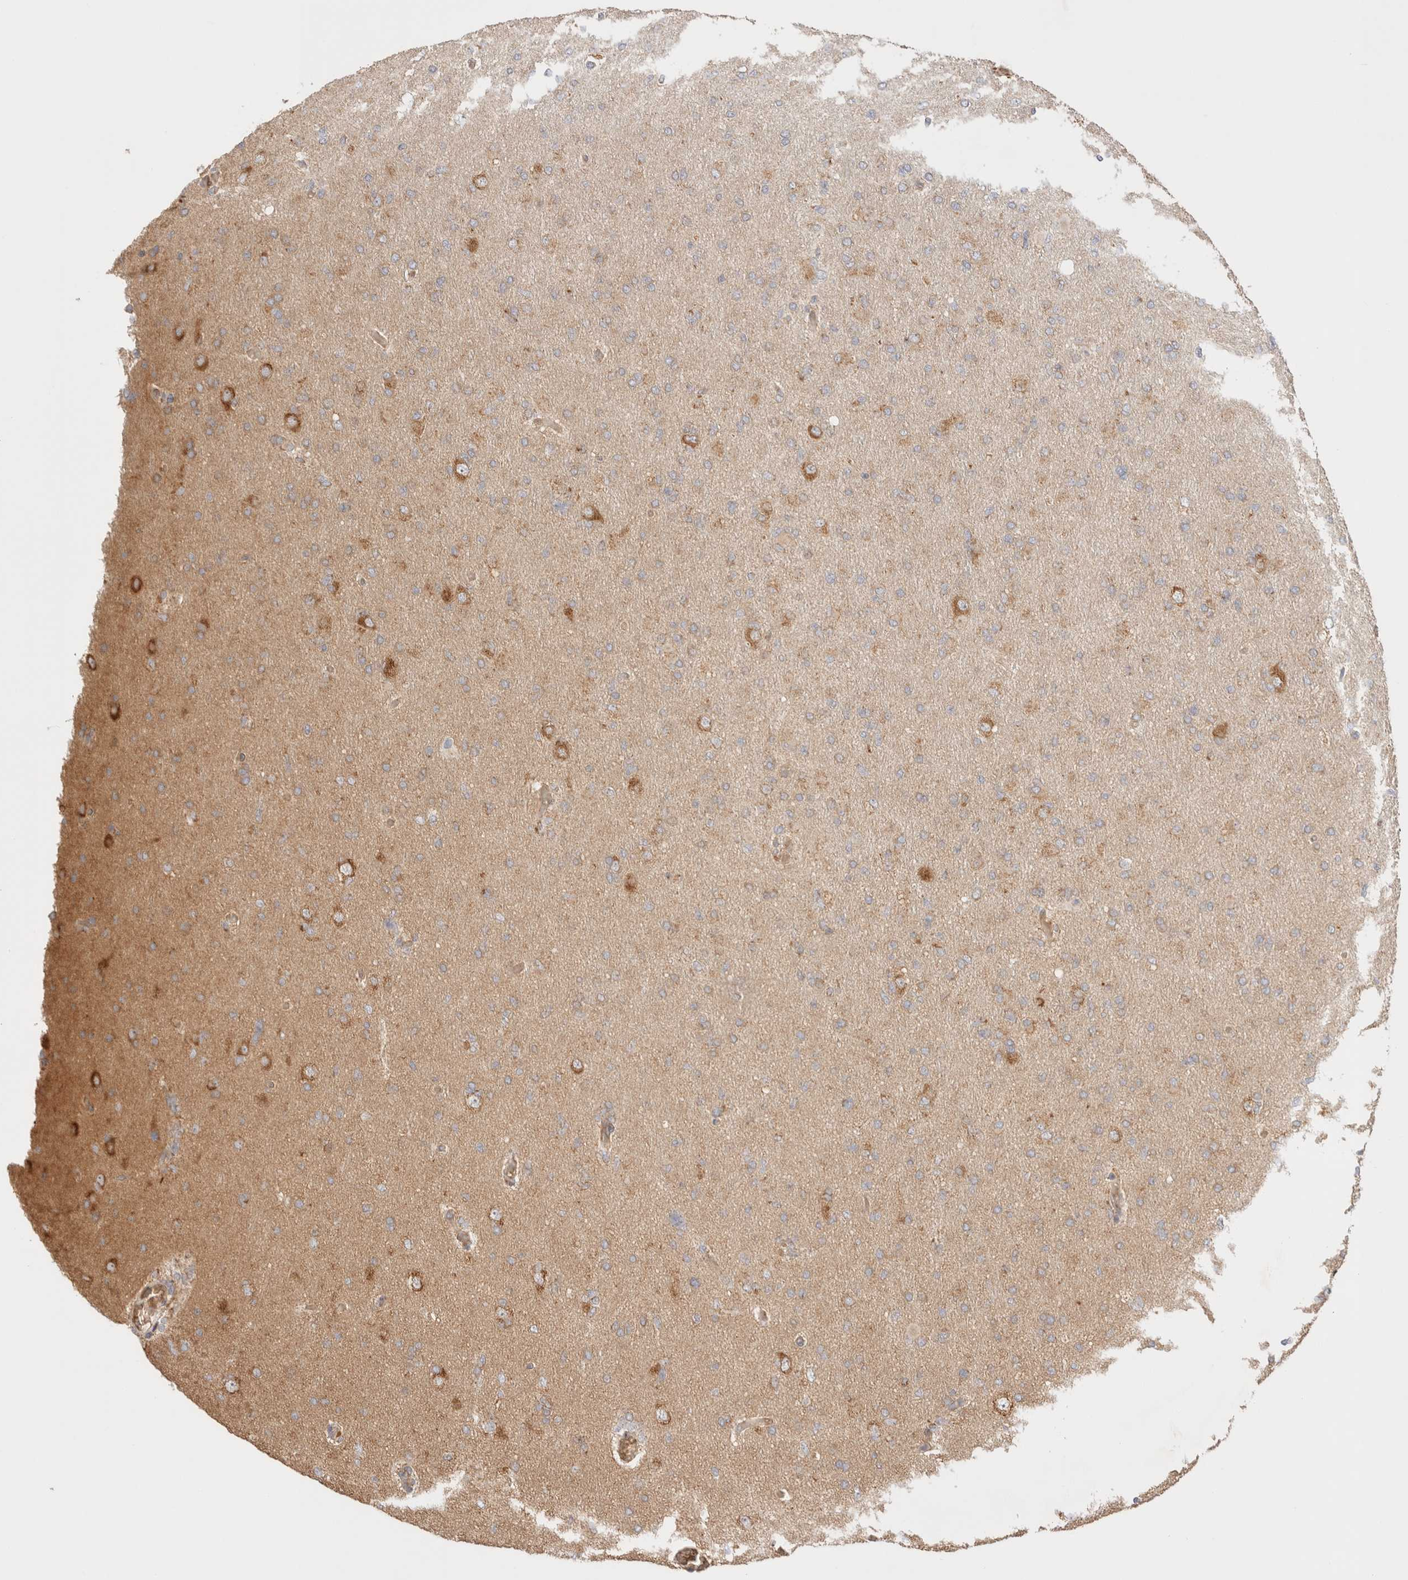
{"staining": {"intensity": "weak", "quantity": "25%-75%", "location": "cytoplasmic/membranous"}, "tissue": "glioma", "cell_type": "Tumor cells", "image_type": "cancer", "snomed": [{"axis": "morphology", "description": "Glioma, malignant, High grade"}, {"axis": "topography", "description": "Cerebral cortex"}], "caption": "This photomicrograph demonstrates malignant glioma (high-grade) stained with immunohistochemistry (IHC) to label a protein in brown. The cytoplasmic/membranous of tumor cells show weak positivity for the protein. Nuclei are counter-stained blue.", "gene": "UTS2B", "patient": {"sex": "female", "age": 36}}